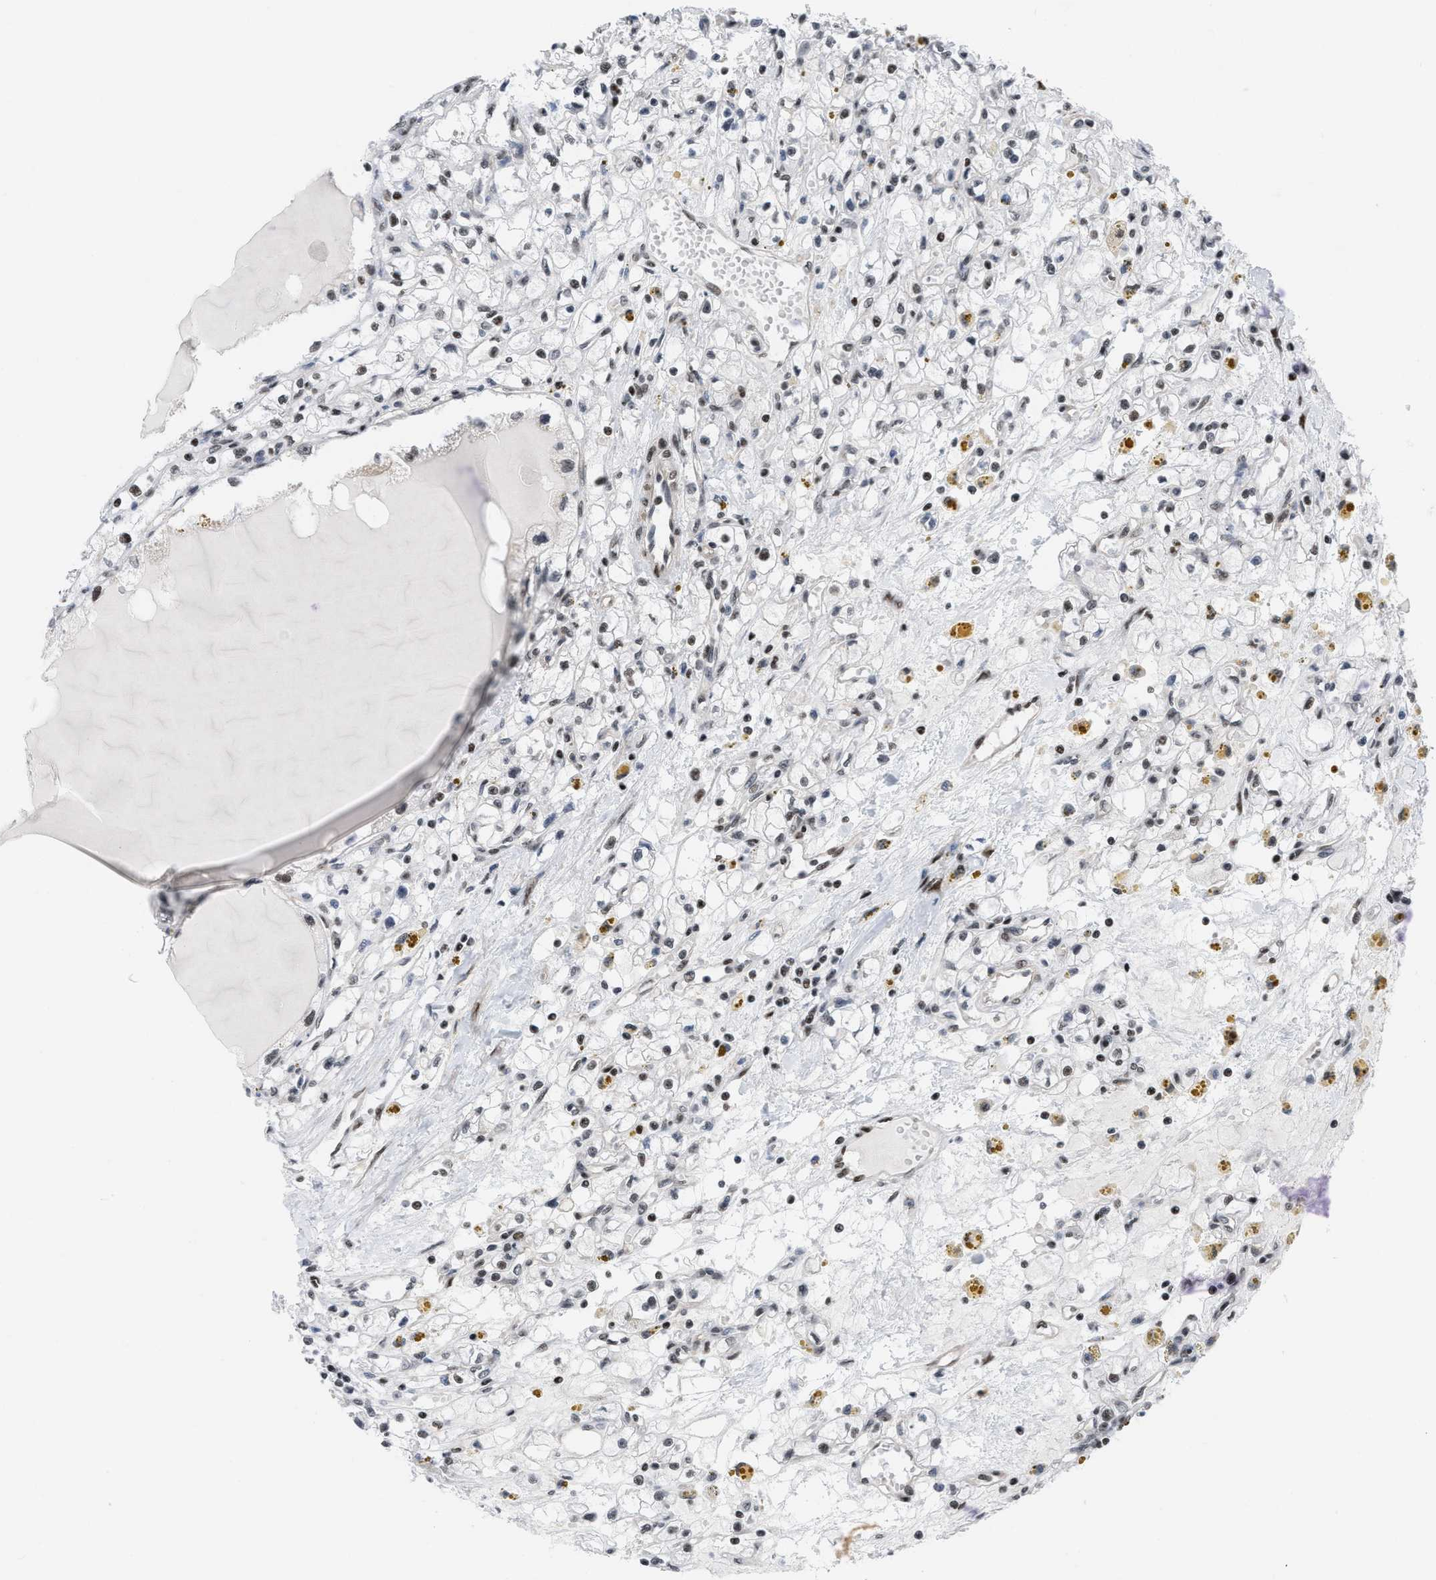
{"staining": {"intensity": "moderate", "quantity": "25%-75%", "location": "nuclear"}, "tissue": "renal cancer", "cell_type": "Tumor cells", "image_type": "cancer", "snomed": [{"axis": "morphology", "description": "Adenocarcinoma, NOS"}, {"axis": "topography", "description": "Kidney"}], "caption": "Renal adenocarcinoma stained for a protein (brown) shows moderate nuclear positive staining in approximately 25%-75% of tumor cells.", "gene": "MIER1", "patient": {"sex": "male", "age": 56}}